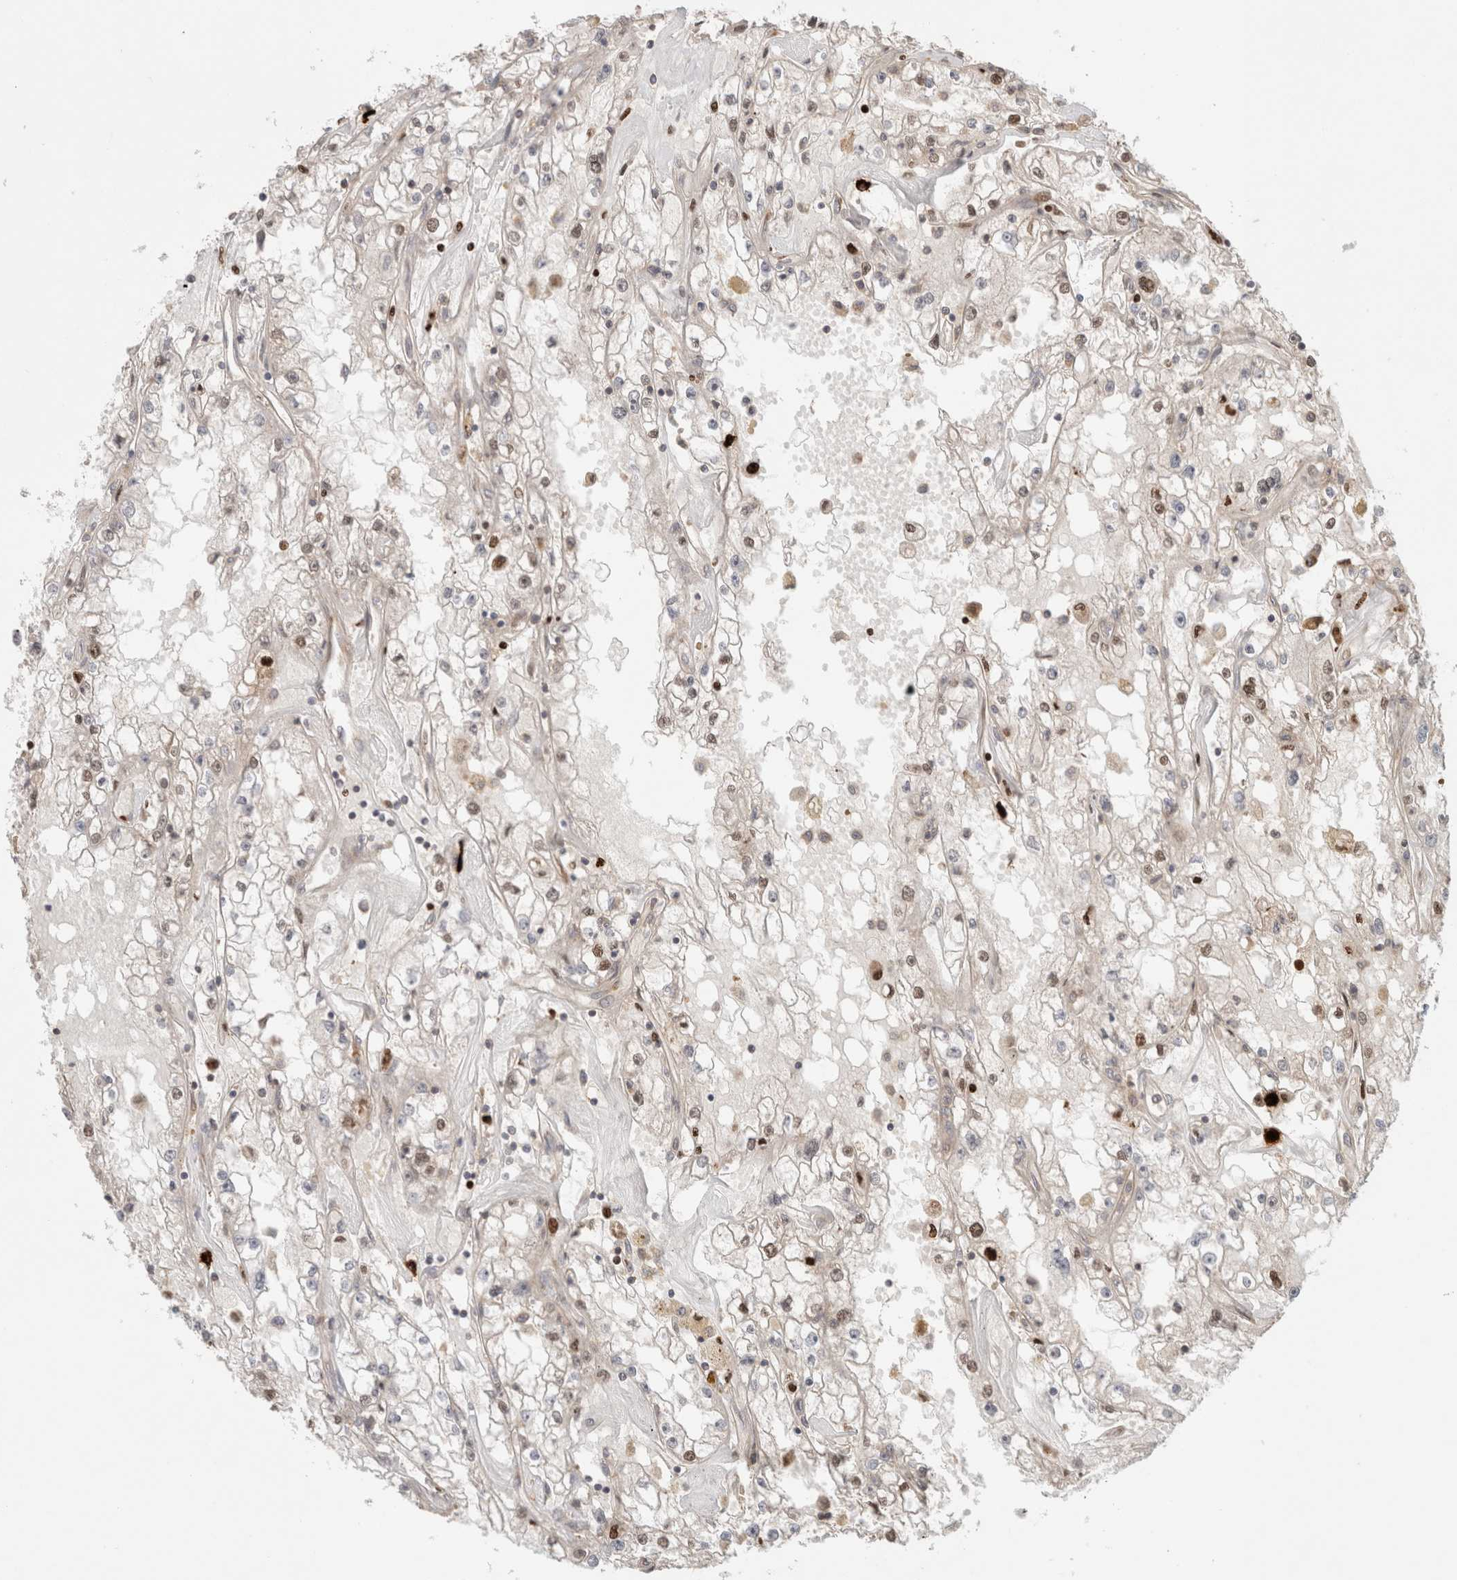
{"staining": {"intensity": "weak", "quantity": "25%-75%", "location": "nuclear"}, "tissue": "renal cancer", "cell_type": "Tumor cells", "image_type": "cancer", "snomed": [{"axis": "morphology", "description": "Adenocarcinoma, NOS"}, {"axis": "topography", "description": "Kidney"}], "caption": "IHC (DAB (3,3'-diaminobenzidine)) staining of renal cancer displays weak nuclear protein staining in approximately 25%-75% of tumor cells.", "gene": "HSPG2", "patient": {"sex": "male", "age": 56}}